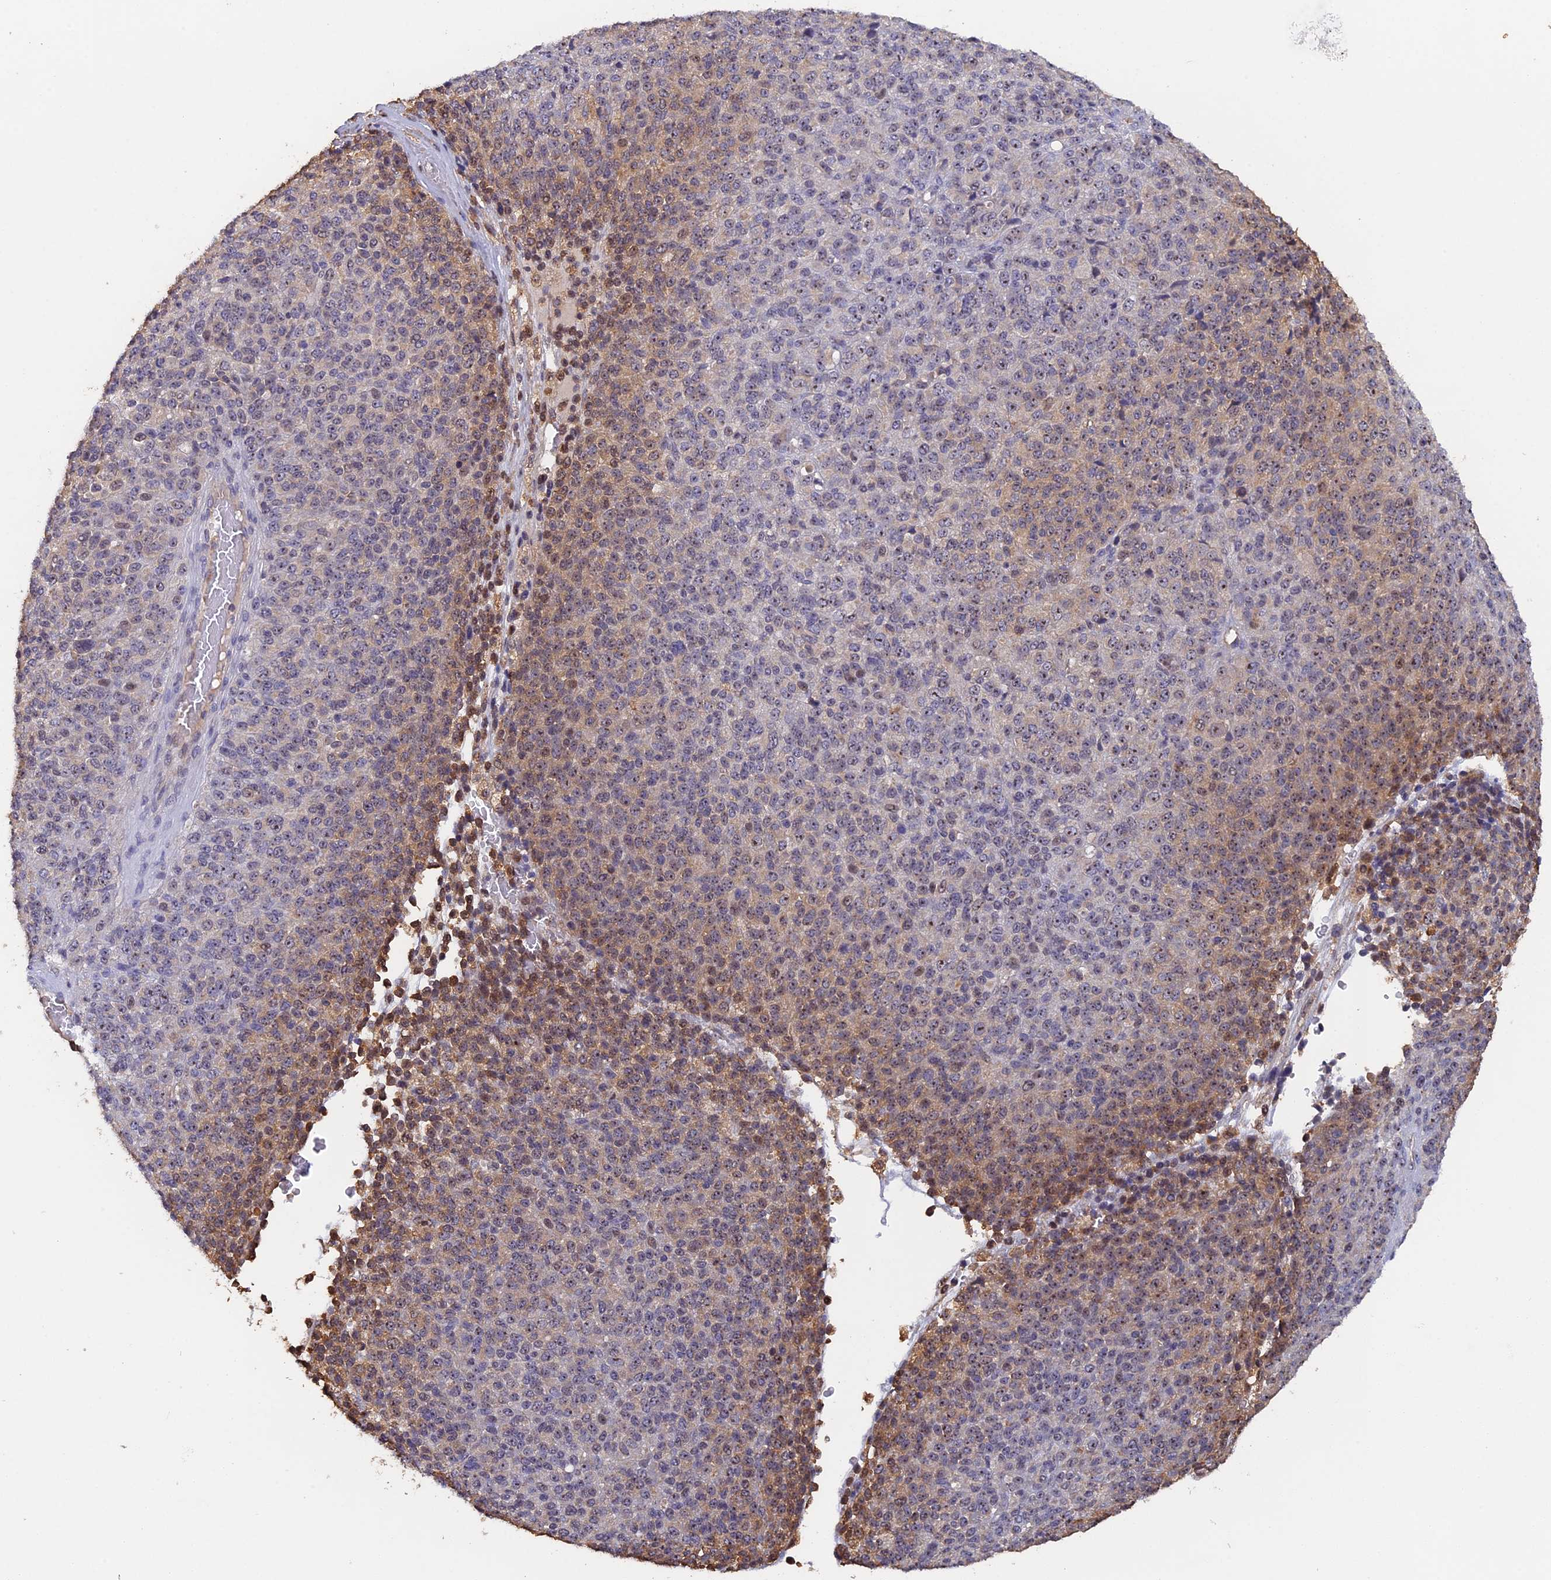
{"staining": {"intensity": "moderate", "quantity": "<25%", "location": "cytoplasmic/membranous,nuclear"}, "tissue": "melanoma", "cell_type": "Tumor cells", "image_type": "cancer", "snomed": [{"axis": "morphology", "description": "Malignant melanoma, Metastatic site"}, {"axis": "topography", "description": "Brain"}], "caption": "Immunohistochemistry (IHC) image of malignant melanoma (metastatic site) stained for a protein (brown), which demonstrates low levels of moderate cytoplasmic/membranous and nuclear expression in about <25% of tumor cells.", "gene": "FAM98C", "patient": {"sex": "female", "age": 56}}